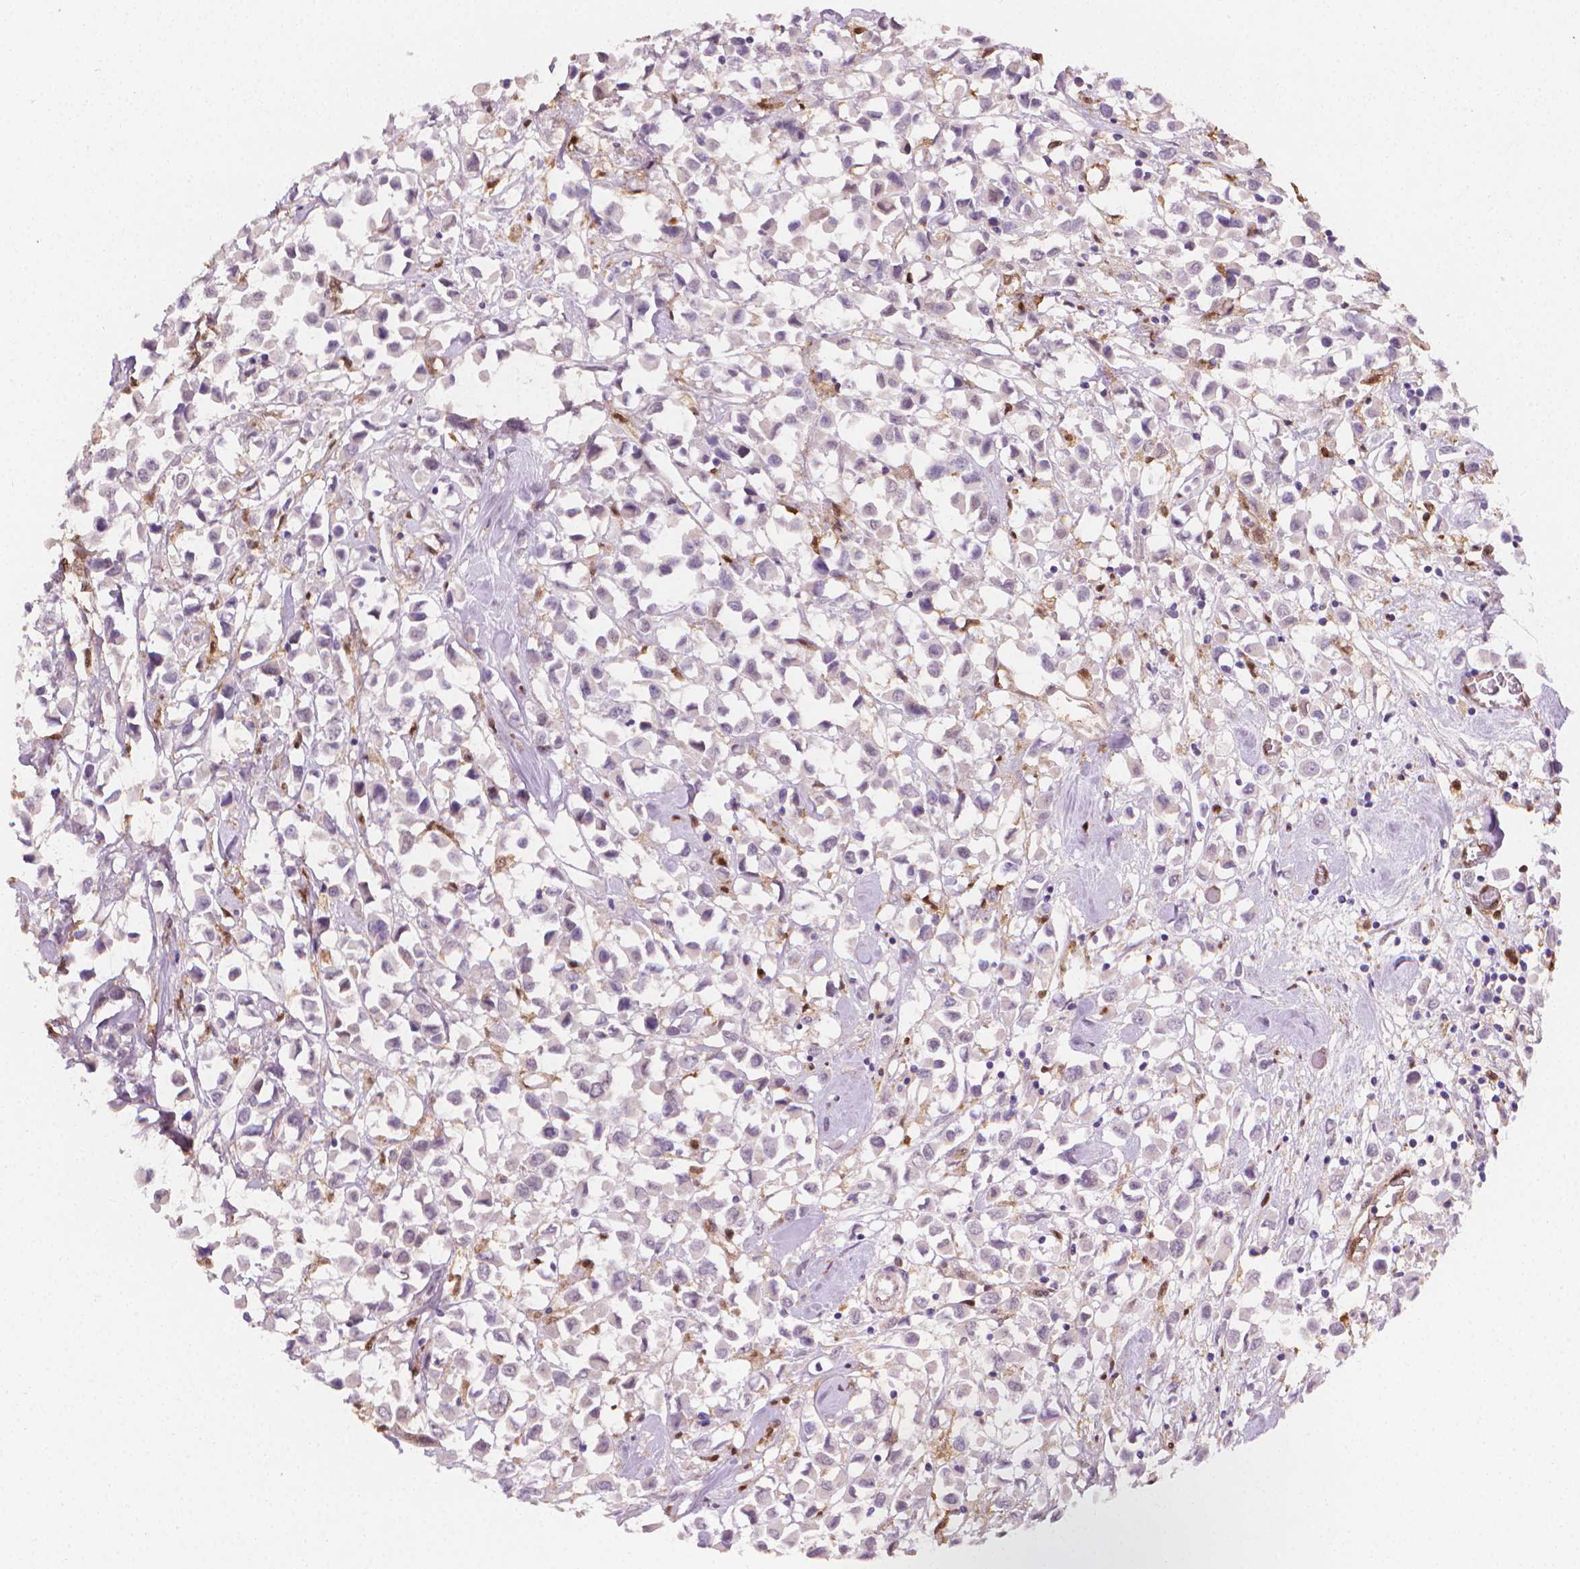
{"staining": {"intensity": "negative", "quantity": "none", "location": "none"}, "tissue": "breast cancer", "cell_type": "Tumor cells", "image_type": "cancer", "snomed": [{"axis": "morphology", "description": "Duct carcinoma"}, {"axis": "topography", "description": "Breast"}], "caption": "Protein analysis of breast cancer (intraductal carcinoma) exhibits no significant positivity in tumor cells.", "gene": "TNFAIP2", "patient": {"sex": "female", "age": 61}}